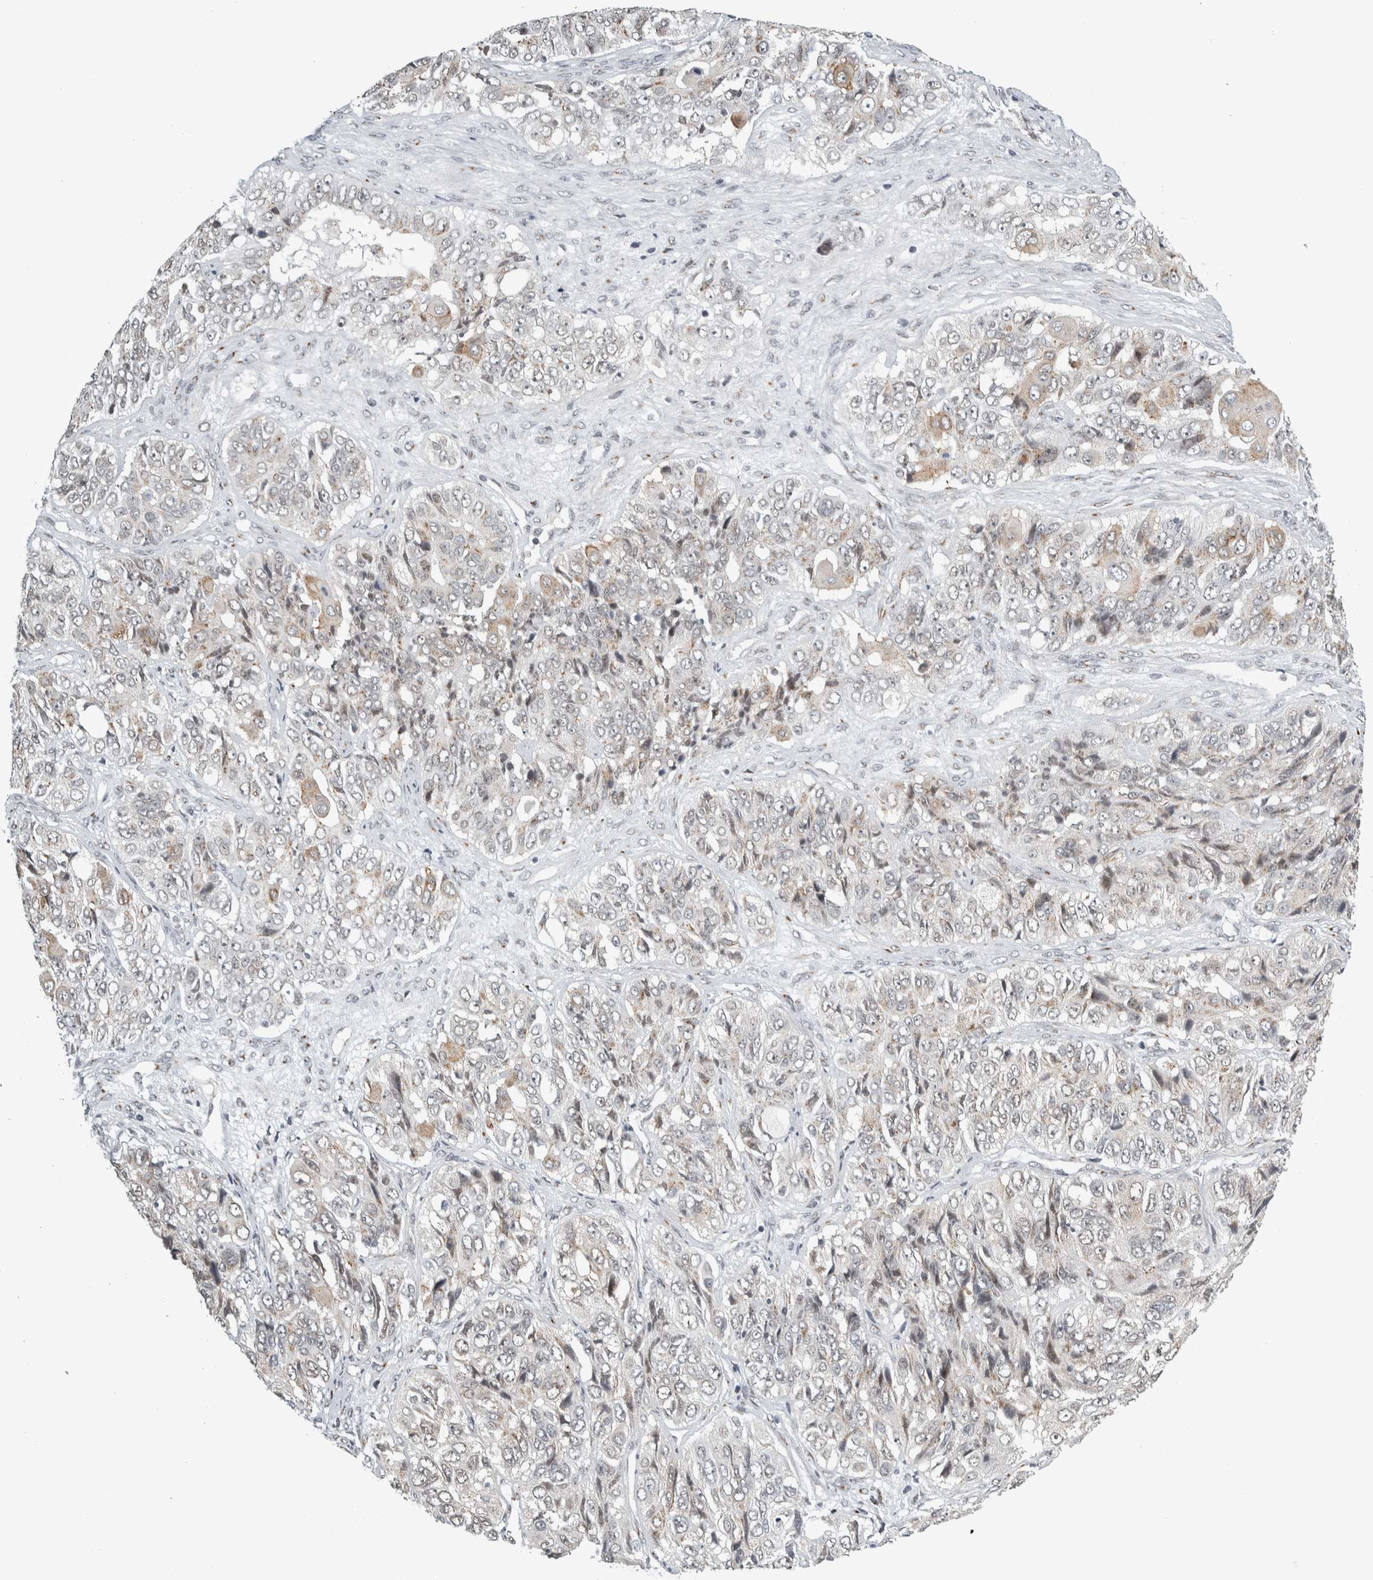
{"staining": {"intensity": "weak", "quantity": "<25%", "location": "cytoplasmic/membranous,nuclear"}, "tissue": "ovarian cancer", "cell_type": "Tumor cells", "image_type": "cancer", "snomed": [{"axis": "morphology", "description": "Carcinoma, endometroid"}, {"axis": "topography", "description": "Ovary"}], "caption": "Immunohistochemistry (IHC) of human ovarian cancer (endometroid carcinoma) shows no staining in tumor cells. (DAB (3,3'-diaminobenzidine) immunohistochemistry (IHC), high magnification).", "gene": "ZMYND8", "patient": {"sex": "female", "age": 51}}